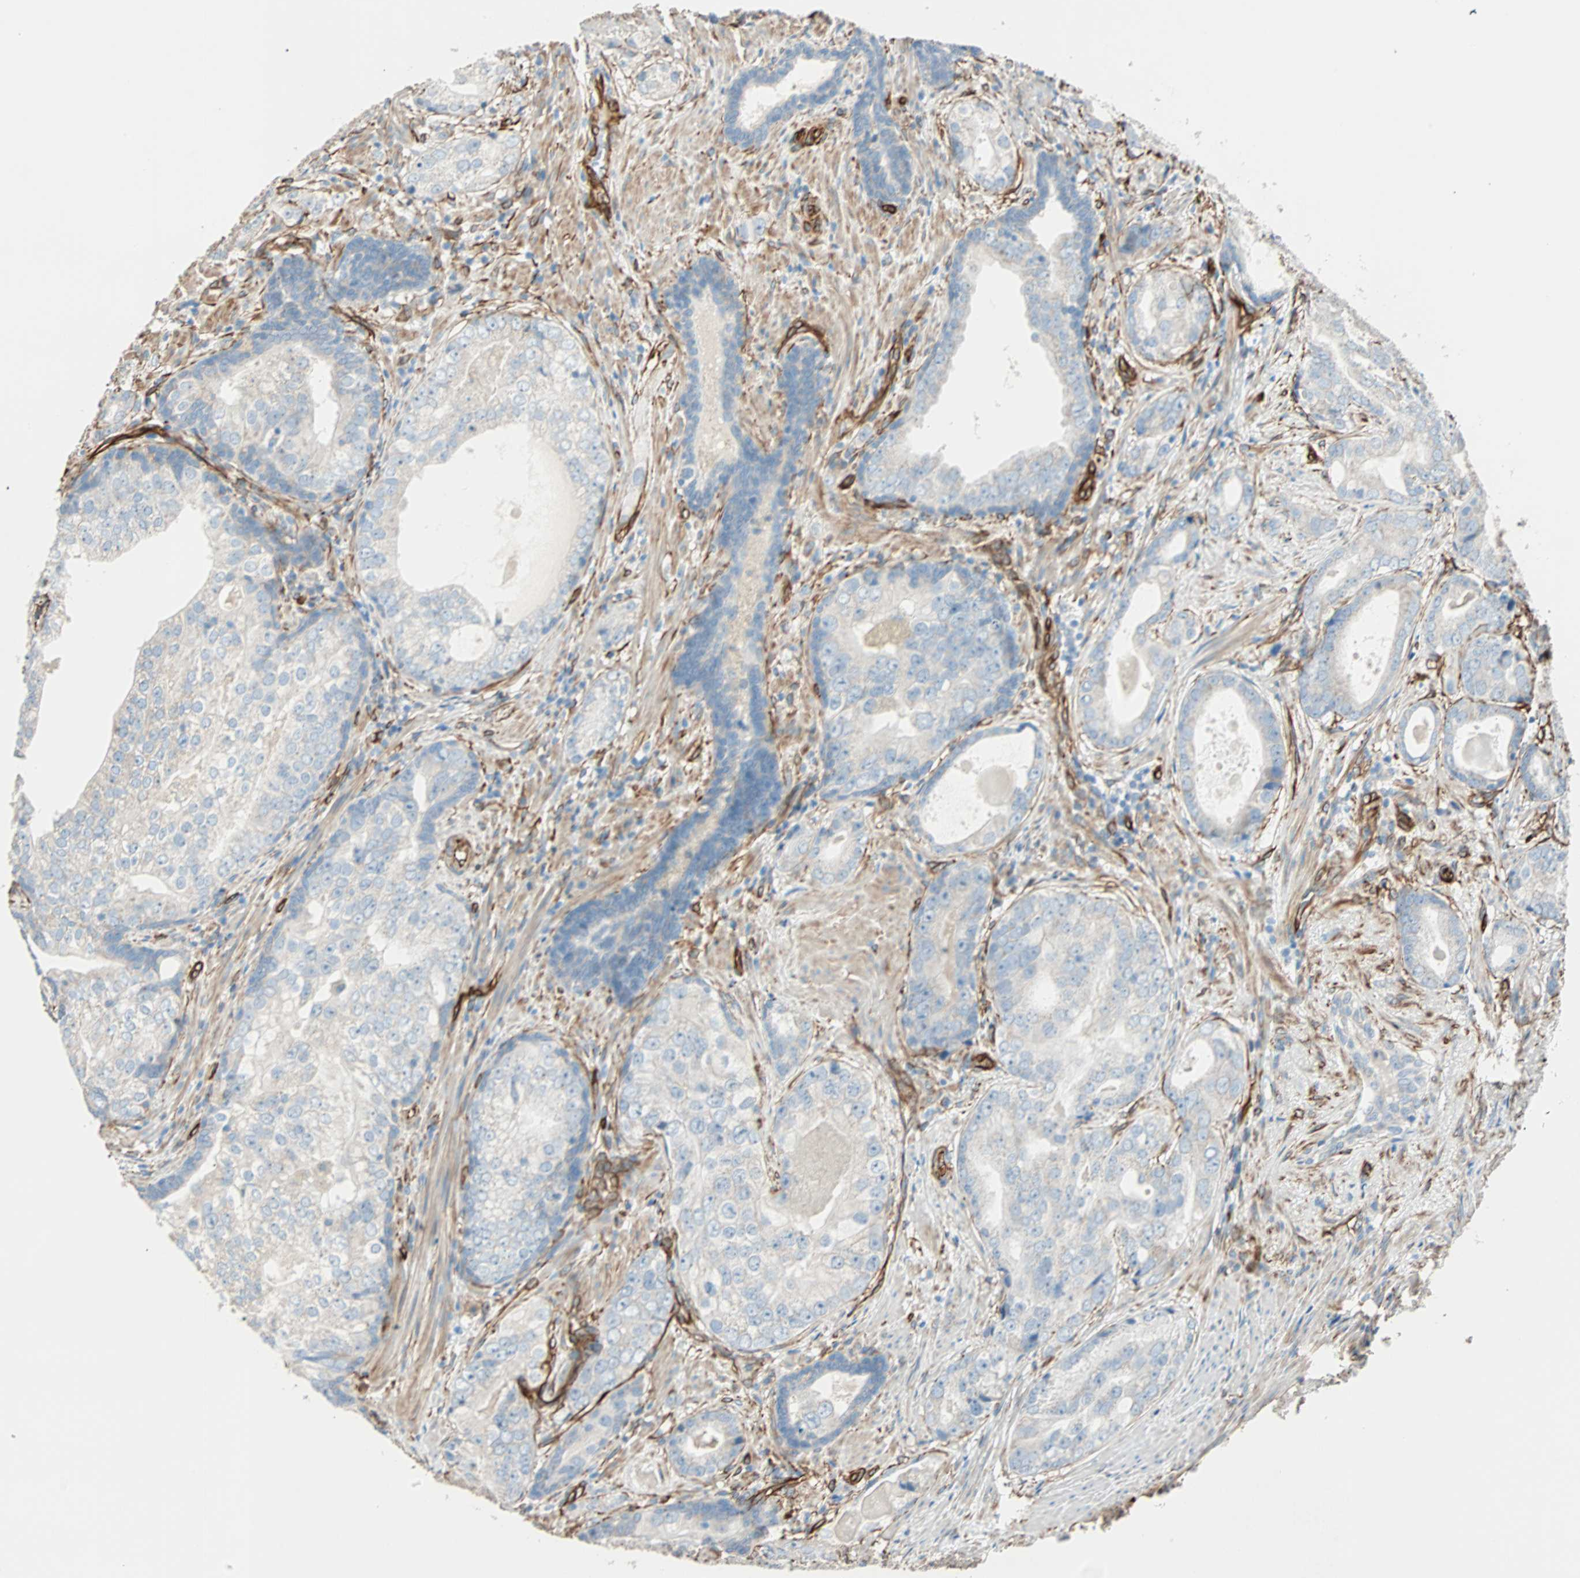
{"staining": {"intensity": "negative", "quantity": "none", "location": "none"}, "tissue": "prostate cancer", "cell_type": "Tumor cells", "image_type": "cancer", "snomed": [{"axis": "morphology", "description": "Adenocarcinoma, High grade"}, {"axis": "topography", "description": "Prostate"}], "caption": "There is no significant positivity in tumor cells of prostate adenocarcinoma (high-grade).", "gene": "NES", "patient": {"sex": "male", "age": 66}}